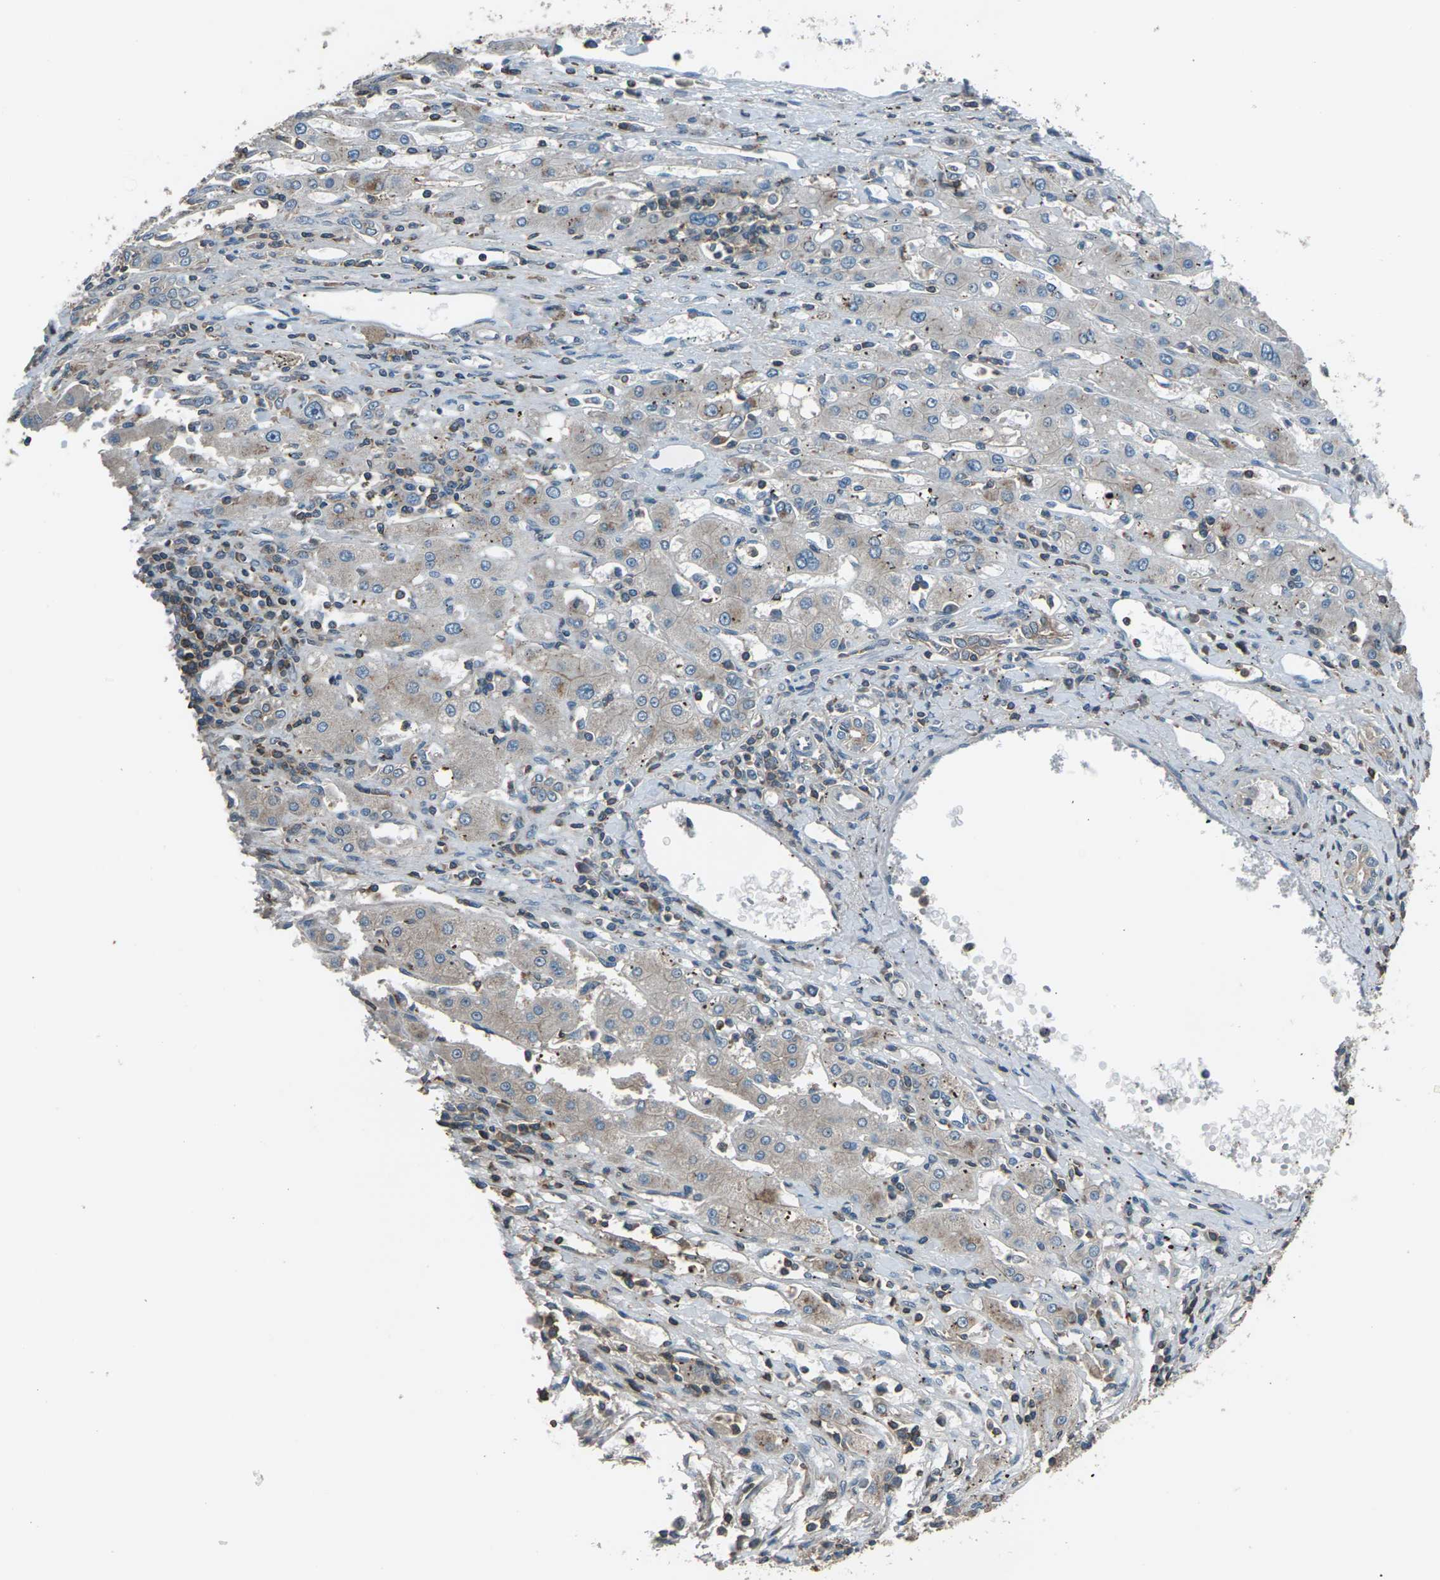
{"staining": {"intensity": "weak", "quantity": ">75%", "location": "cytoplasmic/membranous"}, "tissue": "liver cancer", "cell_type": "Tumor cells", "image_type": "cancer", "snomed": [{"axis": "morphology", "description": "Carcinoma, Hepatocellular, NOS"}, {"axis": "topography", "description": "Liver"}], "caption": "Protein expression analysis of human liver hepatocellular carcinoma reveals weak cytoplasmic/membranous staining in approximately >75% of tumor cells. The staining was performed using DAB to visualize the protein expression in brown, while the nuclei were stained in blue with hematoxylin (Magnification: 20x).", "gene": "CMTM4", "patient": {"sex": "male", "age": 72}}